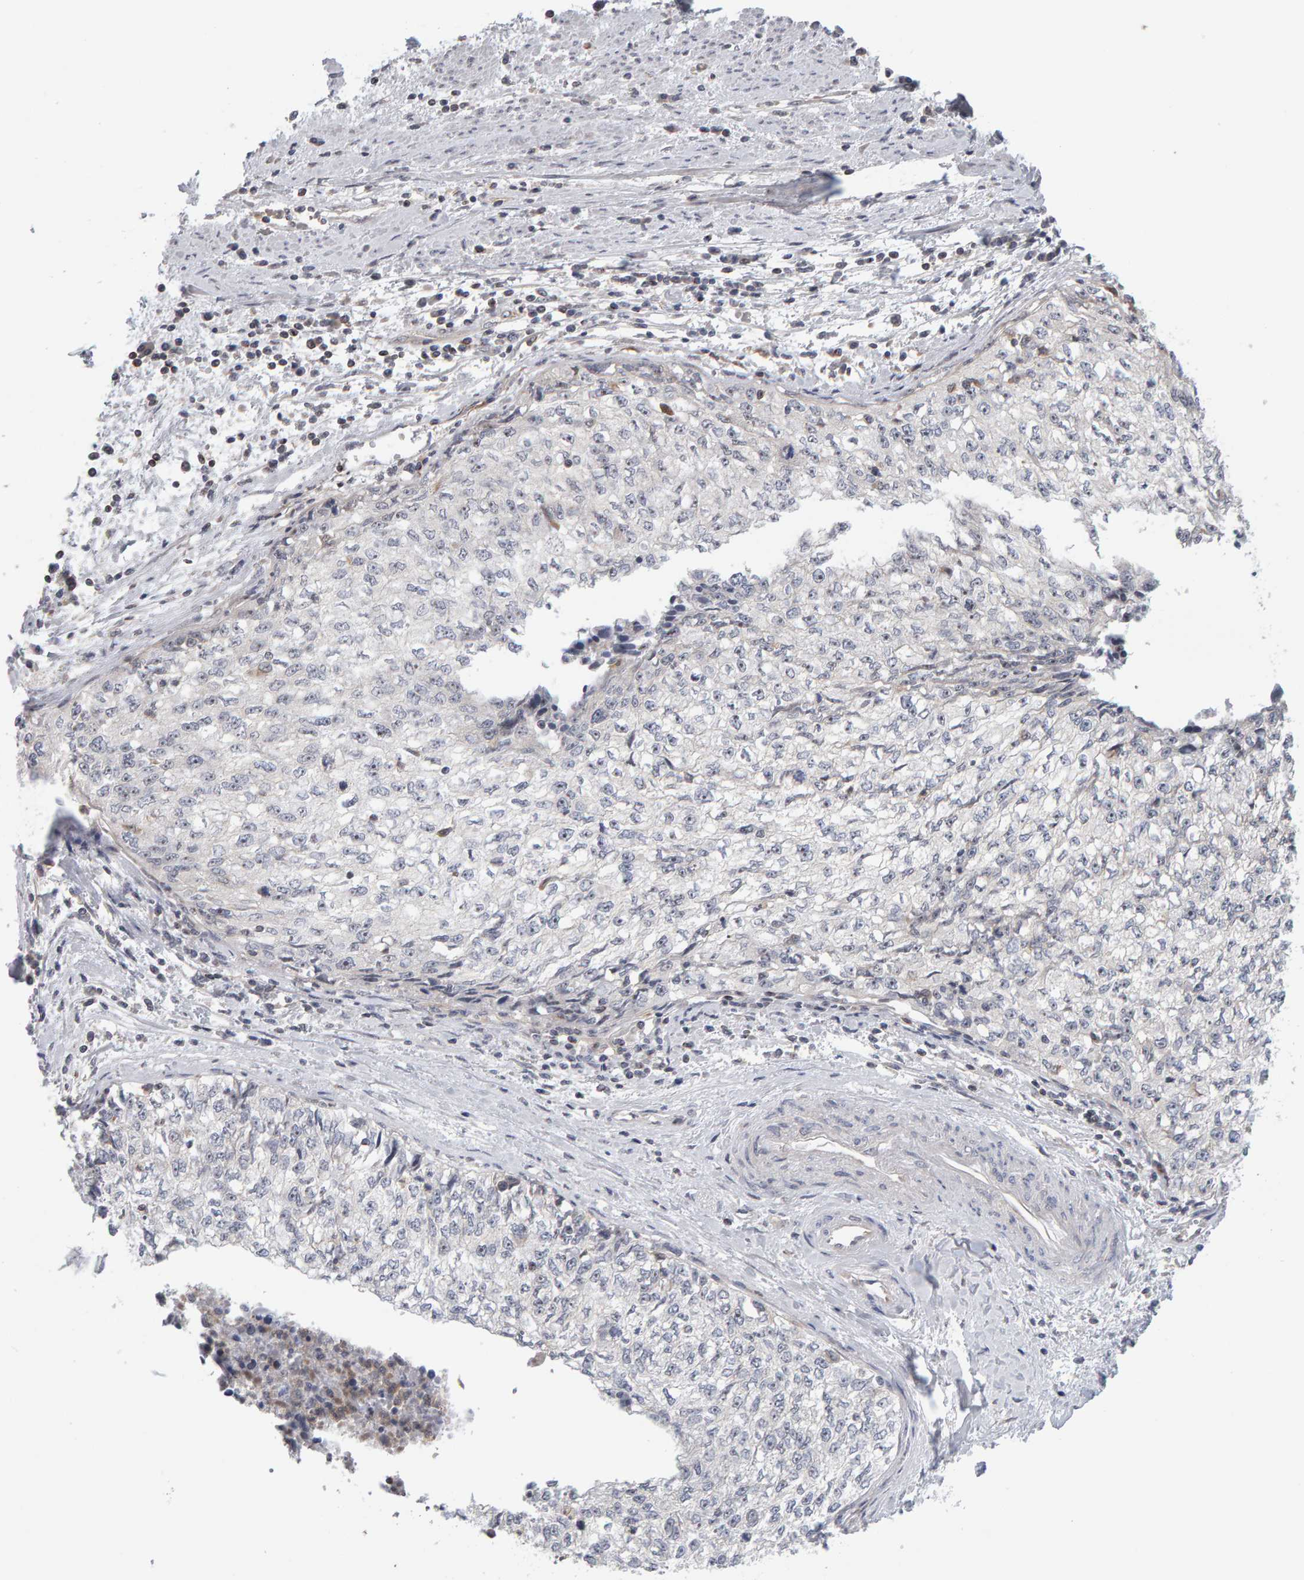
{"staining": {"intensity": "negative", "quantity": "none", "location": "none"}, "tissue": "cervical cancer", "cell_type": "Tumor cells", "image_type": "cancer", "snomed": [{"axis": "morphology", "description": "Squamous cell carcinoma, NOS"}, {"axis": "topography", "description": "Cervix"}], "caption": "Immunohistochemical staining of cervical squamous cell carcinoma shows no significant expression in tumor cells.", "gene": "MSRA", "patient": {"sex": "female", "age": 57}}